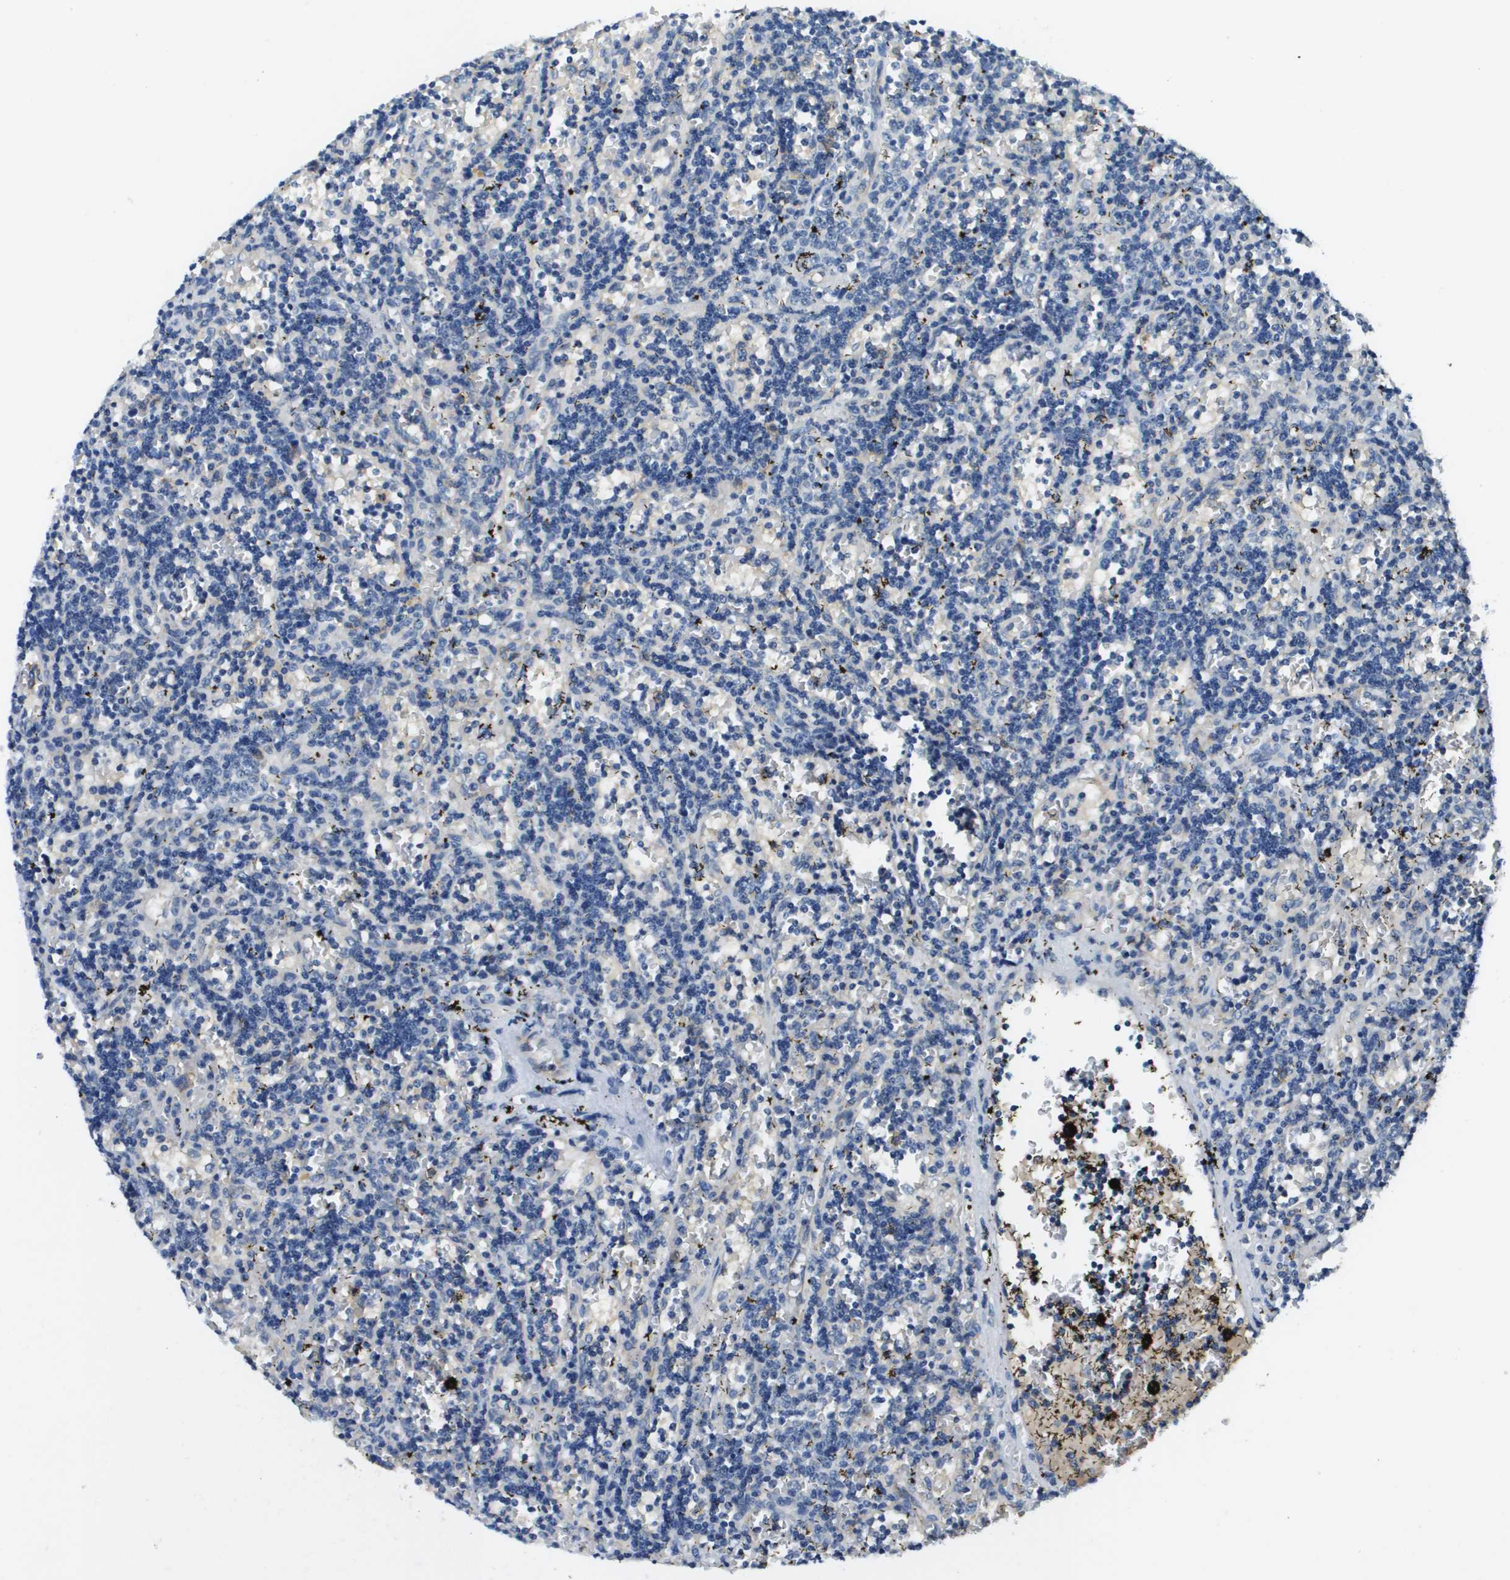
{"staining": {"intensity": "negative", "quantity": "none", "location": "none"}, "tissue": "lymphoma", "cell_type": "Tumor cells", "image_type": "cancer", "snomed": [{"axis": "morphology", "description": "Malignant lymphoma, non-Hodgkin's type, Low grade"}, {"axis": "topography", "description": "Spleen"}], "caption": "High power microscopy micrograph of an immunohistochemistry (IHC) photomicrograph of malignant lymphoma, non-Hodgkin's type (low-grade), revealing no significant expression in tumor cells.", "gene": "SLC16A3", "patient": {"sex": "male", "age": 60}}